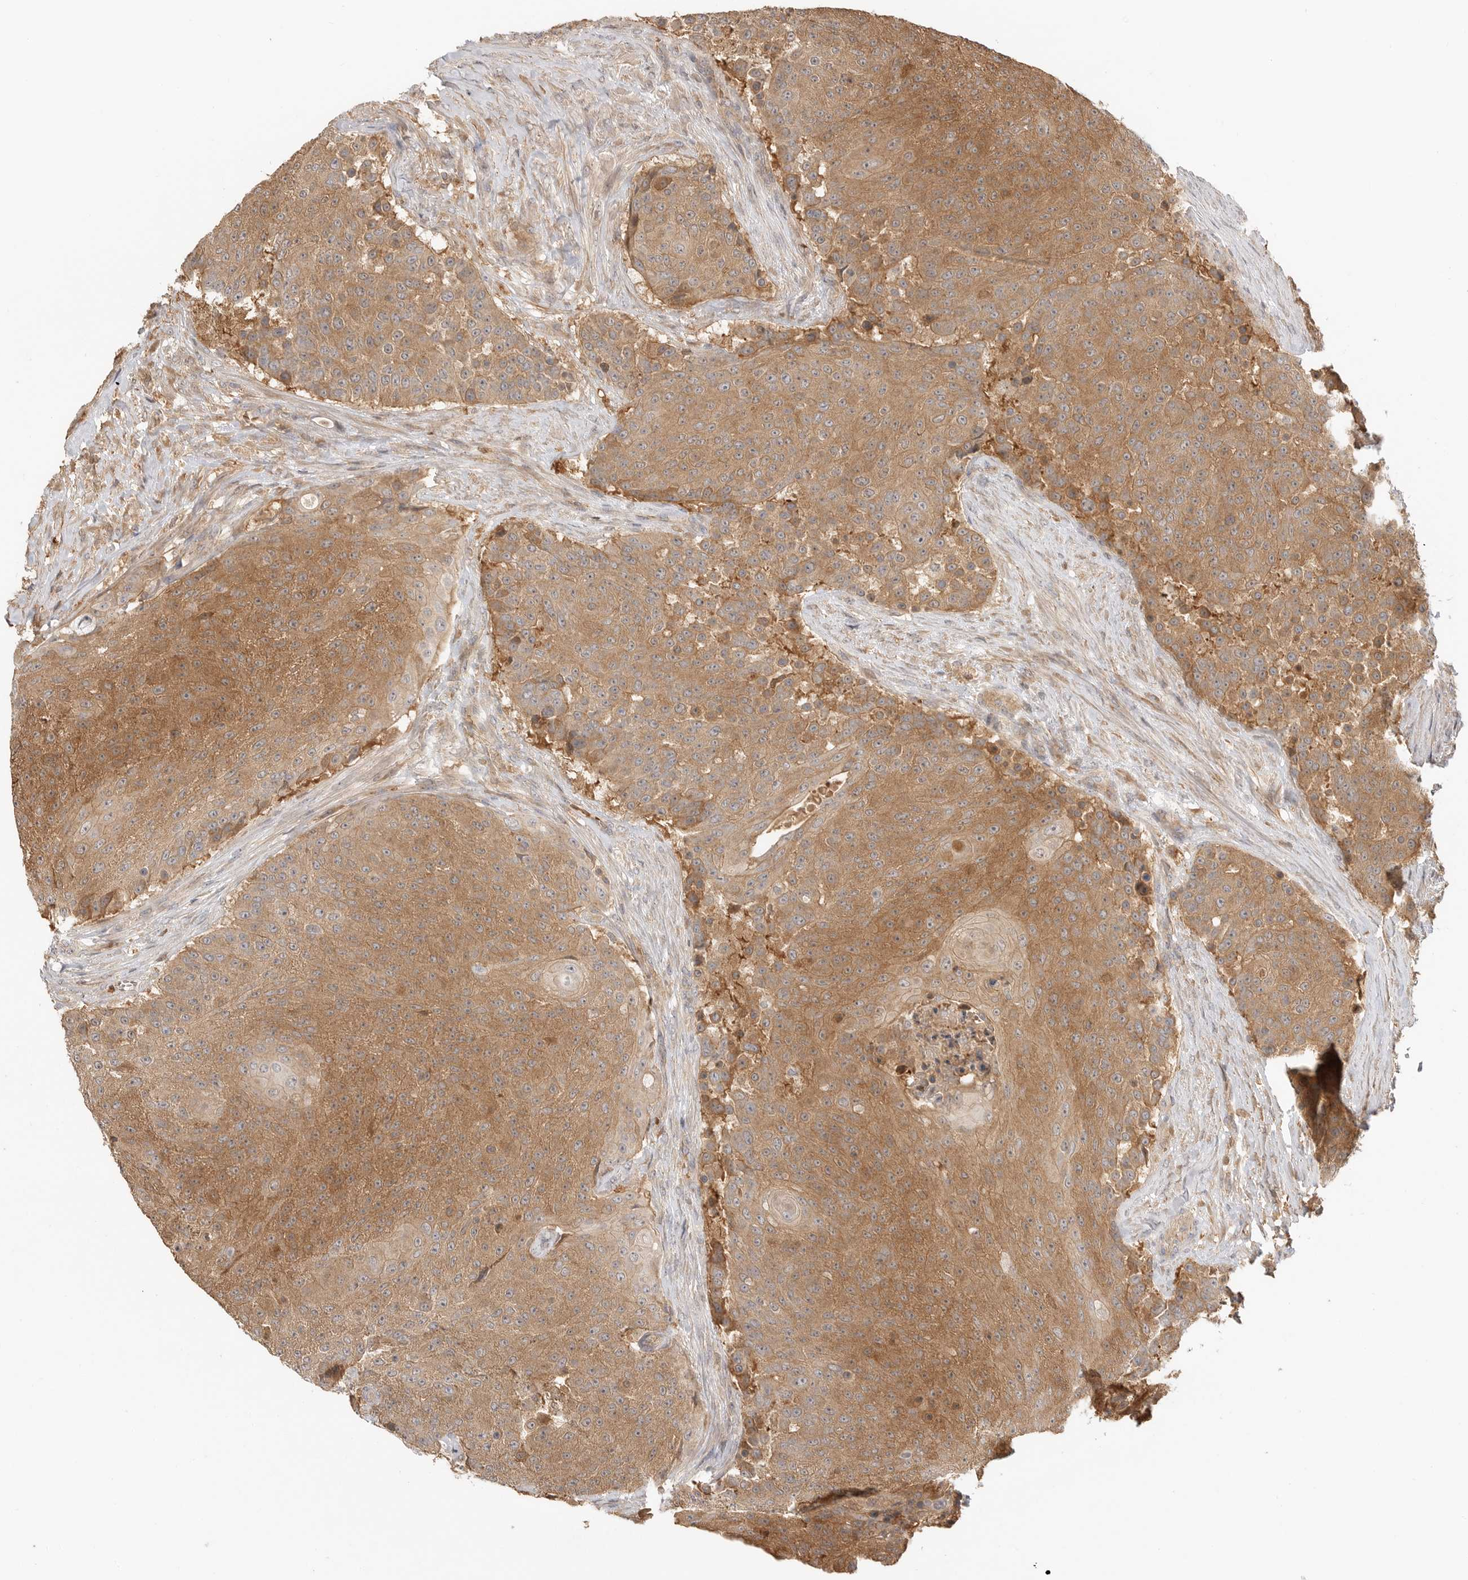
{"staining": {"intensity": "moderate", "quantity": ">75%", "location": "cytoplasmic/membranous"}, "tissue": "urothelial cancer", "cell_type": "Tumor cells", "image_type": "cancer", "snomed": [{"axis": "morphology", "description": "Urothelial carcinoma, High grade"}, {"axis": "topography", "description": "Urinary bladder"}], "caption": "This micrograph shows immunohistochemistry staining of human urothelial carcinoma (high-grade), with medium moderate cytoplasmic/membranous staining in about >75% of tumor cells.", "gene": "CLDN12", "patient": {"sex": "female", "age": 63}}